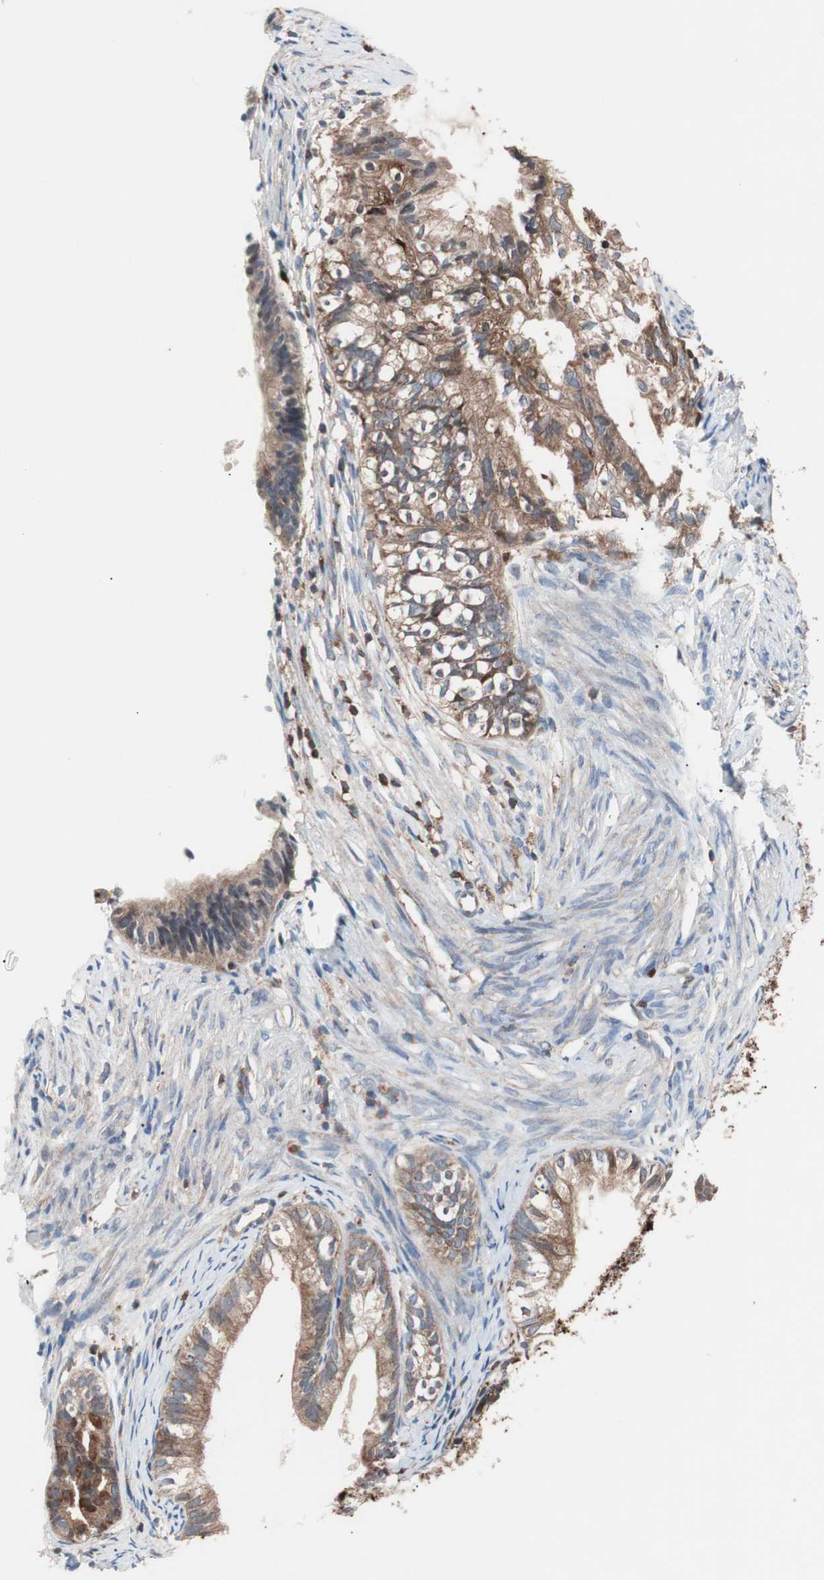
{"staining": {"intensity": "moderate", "quantity": ">75%", "location": "cytoplasmic/membranous"}, "tissue": "cervical cancer", "cell_type": "Tumor cells", "image_type": "cancer", "snomed": [{"axis": "morphology", "description": "Normal tissue, NOS"}, {"axis": "morphology", "description": "Adenocarcinoma, NOS"}, {"axis": "topography", "description": "Cervix"}, {"axis": "topography", "description": "Endometrium"}], "caption": "Cervical cancer (adenocarcinoma) stained for a protein exhibits moderate cytoplasmic/membranous positivity in tumor cells. The protein of interest is stained brown, and the nuclei are stained in blue (DAB IHC with brightfield microscopy, high magnification).", "gene": "PIK3R1", "patient": {"sex": "female", "age": 86}}